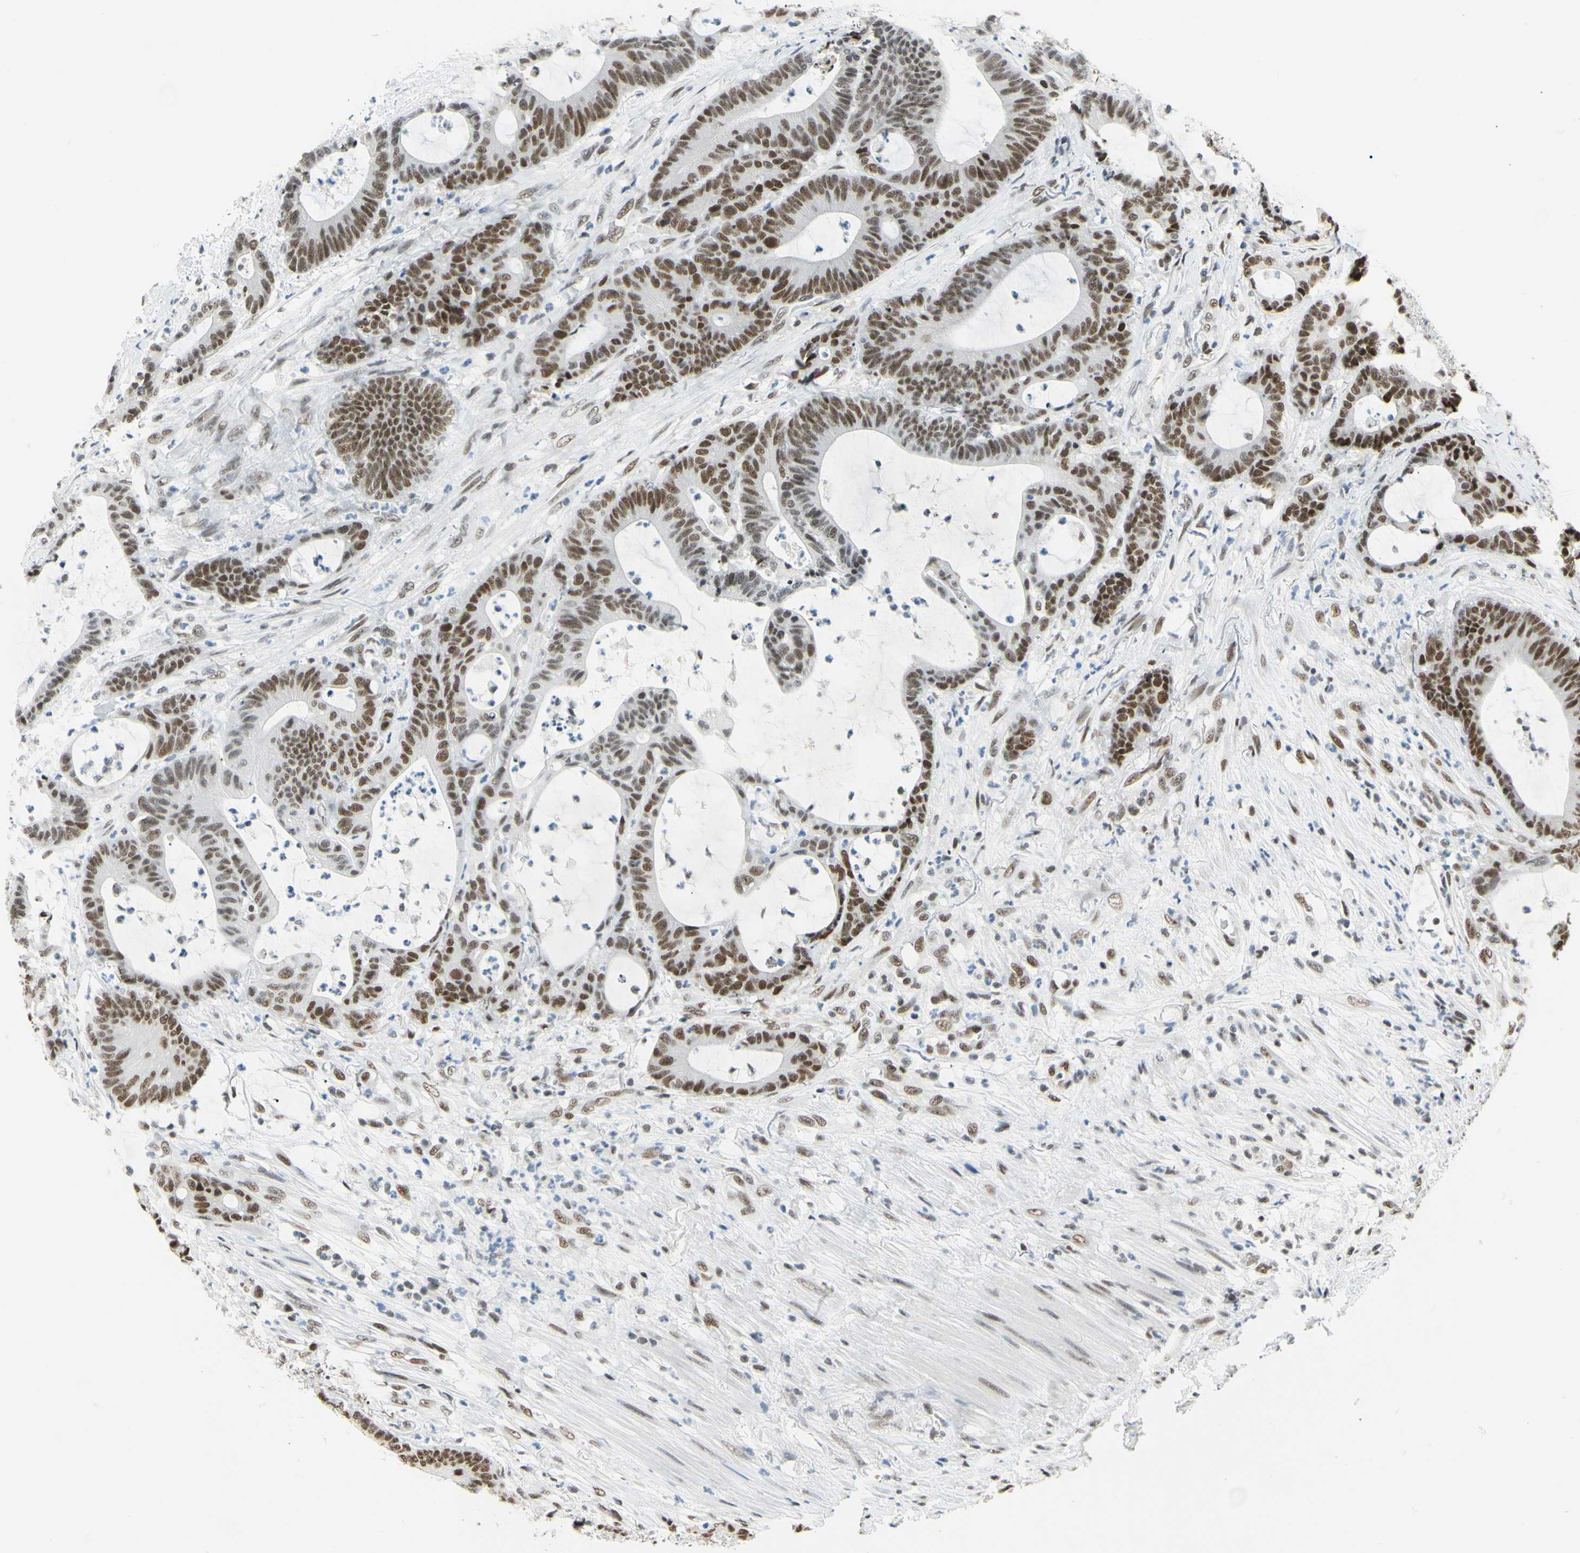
{"staining": {"intensity": "moderate", "quantity": ">75%", "location": "nuclear"}, "tissue": "colorectal cancer", "cell_type": "Tumor cells", "image_type": "cancer", "snomed": [{"axis": "morphology", "description": "Adenocarcinoma, NOS"}, {"axis": "topography", "description": "Colon"}], "caption": "DAB (3,3'-diaminobenzidine) immunohistochemical staining of colorectal adenocarcinoma displays moderate nuclear protein expression in approximately >75% of tumor cells.", "gene": "ZSCAN16", "patient": {"sex": "female", "age": 84}}